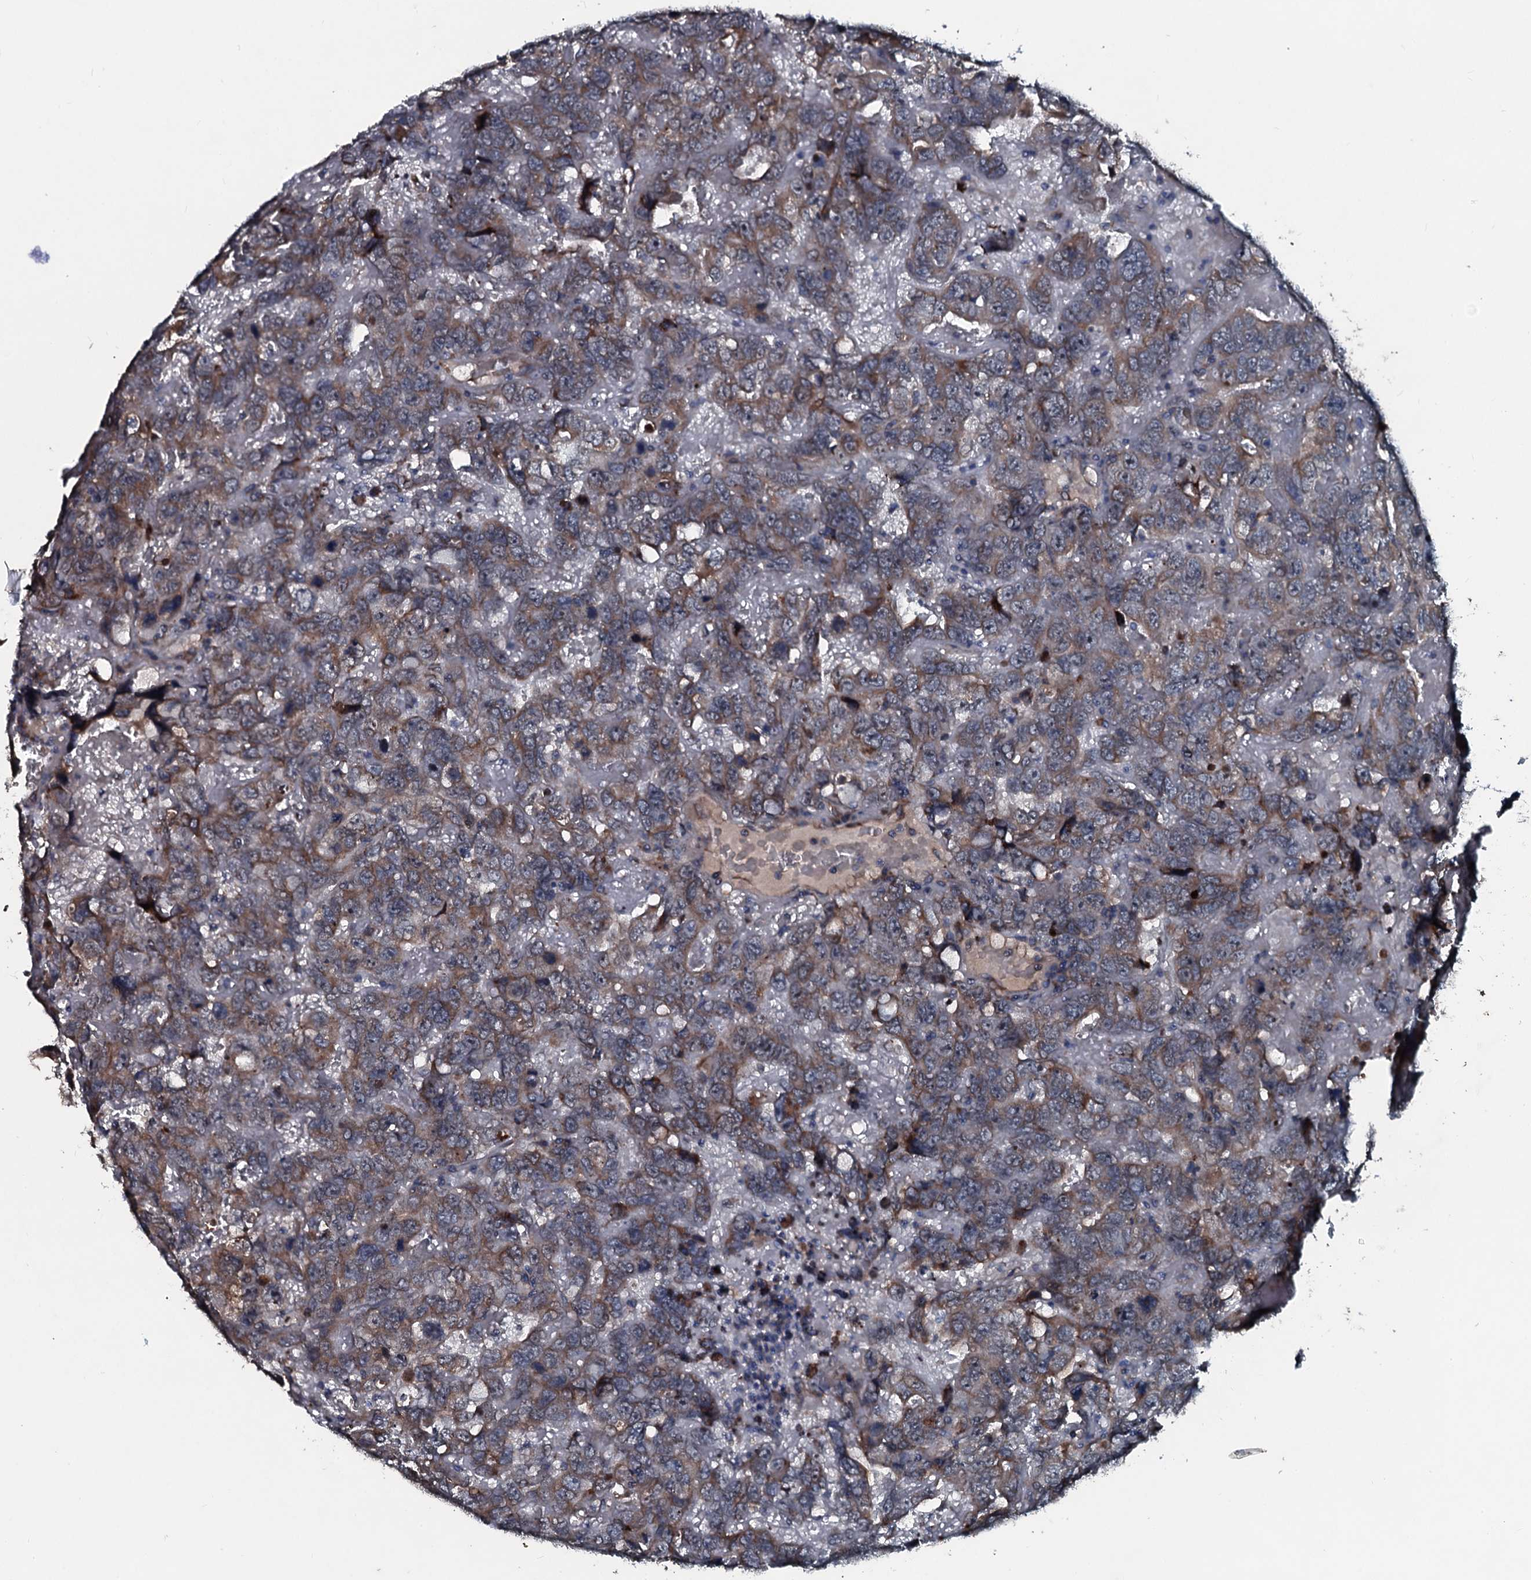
{"staining": {"intensity": "weak", "quantity": "25%-75%", "location": "cytoplasmic/membranous"}, "tissue": "testis cancer", "cell_type": "Tumor cells", "image_type": "cancer", "snomed": [{"axis": "morphology", "description": "Carcinoma, Embryonal, NOS"}, {"axis": "topography", "description": "Testis"}], "caption": "Immunohistochemical staining of embryonal carcinoma (testis) exhibits weak cytoplasmic/membranous protein expression in about 25%-75% of tumor cells. (Brightfield microscopy of DAB IHC at high magnification).", "gene": "ACSS3", "patient": {"sex": "male", "age": 45}}